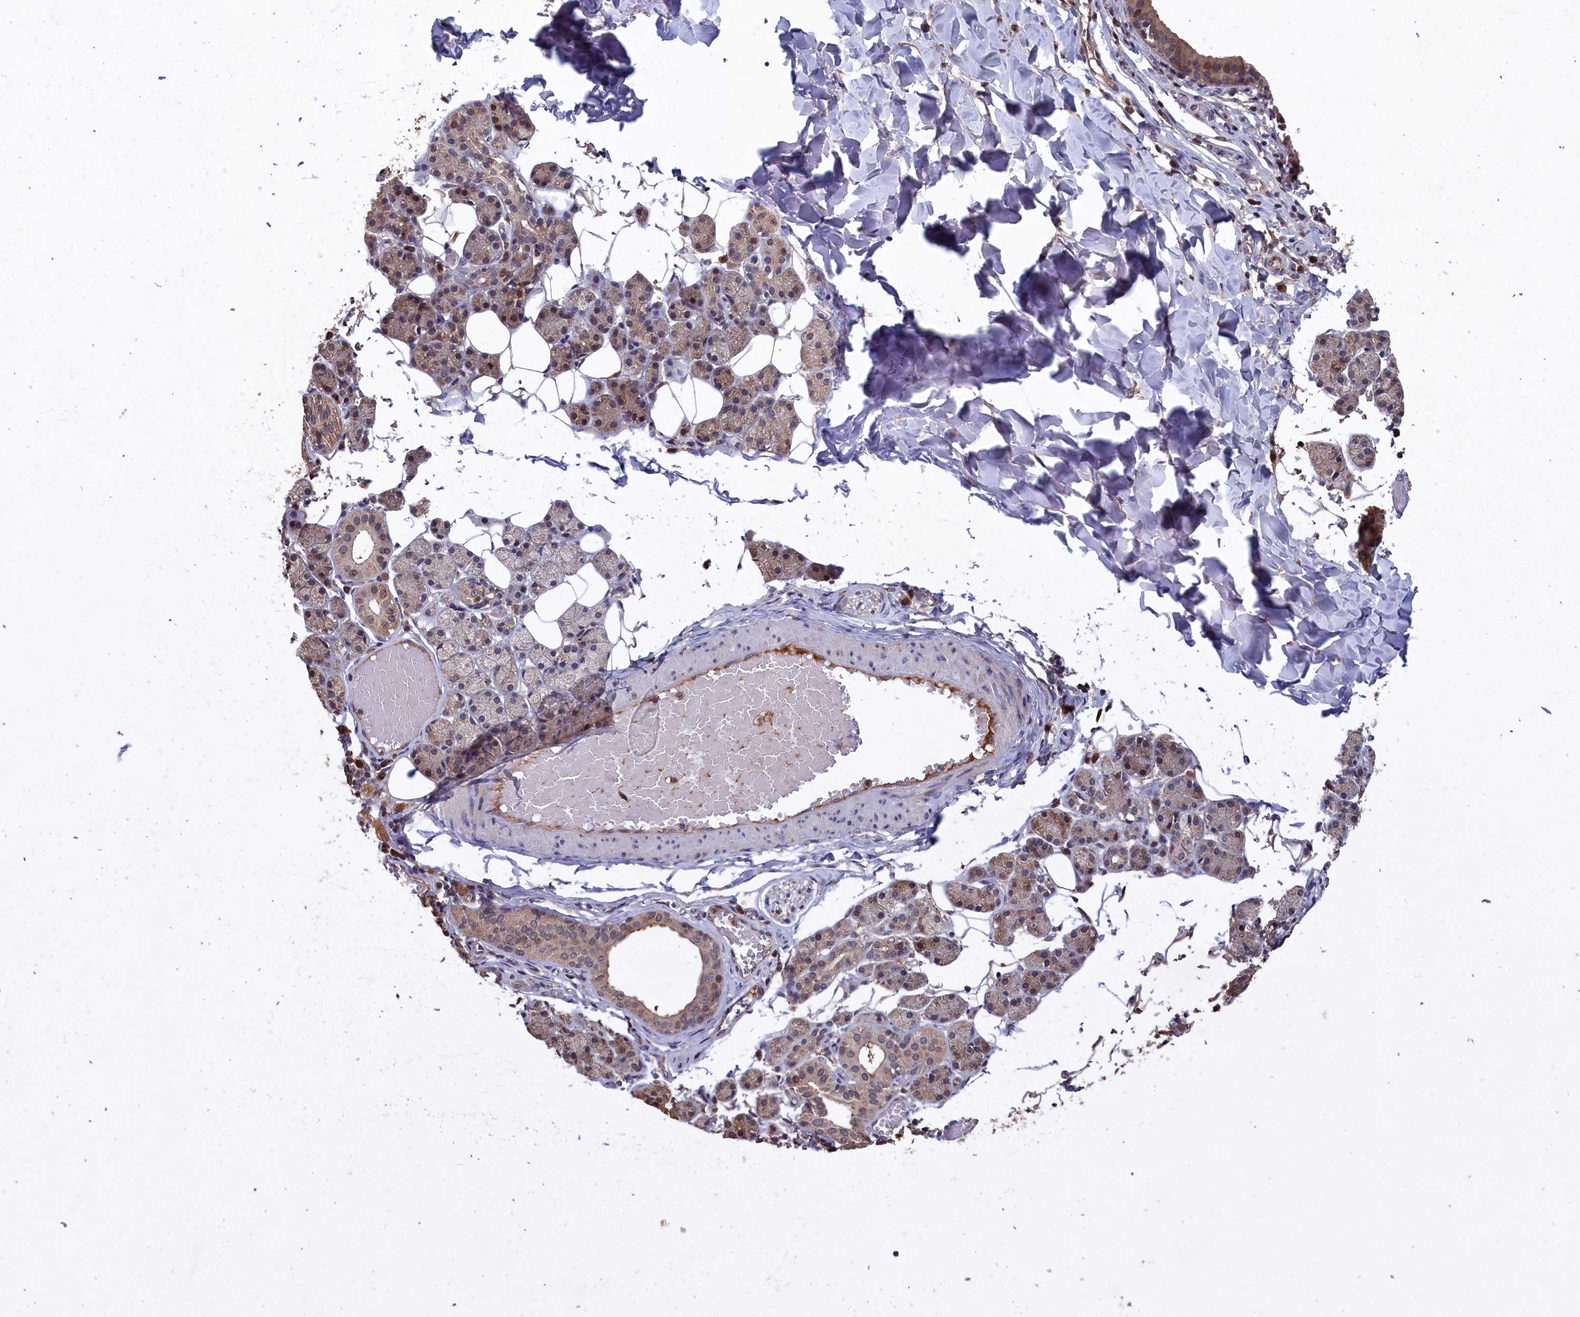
{"staining": {"intensity": "weak", "quantity": "25%-75%", "location": "cytoplasmic/membranous,nuclear"}, "tissue": "salivary gland", "cell_type": "Glandular cells", "image_type": "normal", "snomed": [{"axis": "morphology", "description": "Normal tissue, NOS"}, {"axis": "topography", "description": "Salivary gland"}], "caption": "An image showing weak cytoplasmic/membranous,nuclear positivity in approximately 25%-75% of glandular cells in benign salivary gland, as visualized by brown immunohistochemical staining.", "gene": "NAA60", "patient": {"sex": "female", "age": 33}}